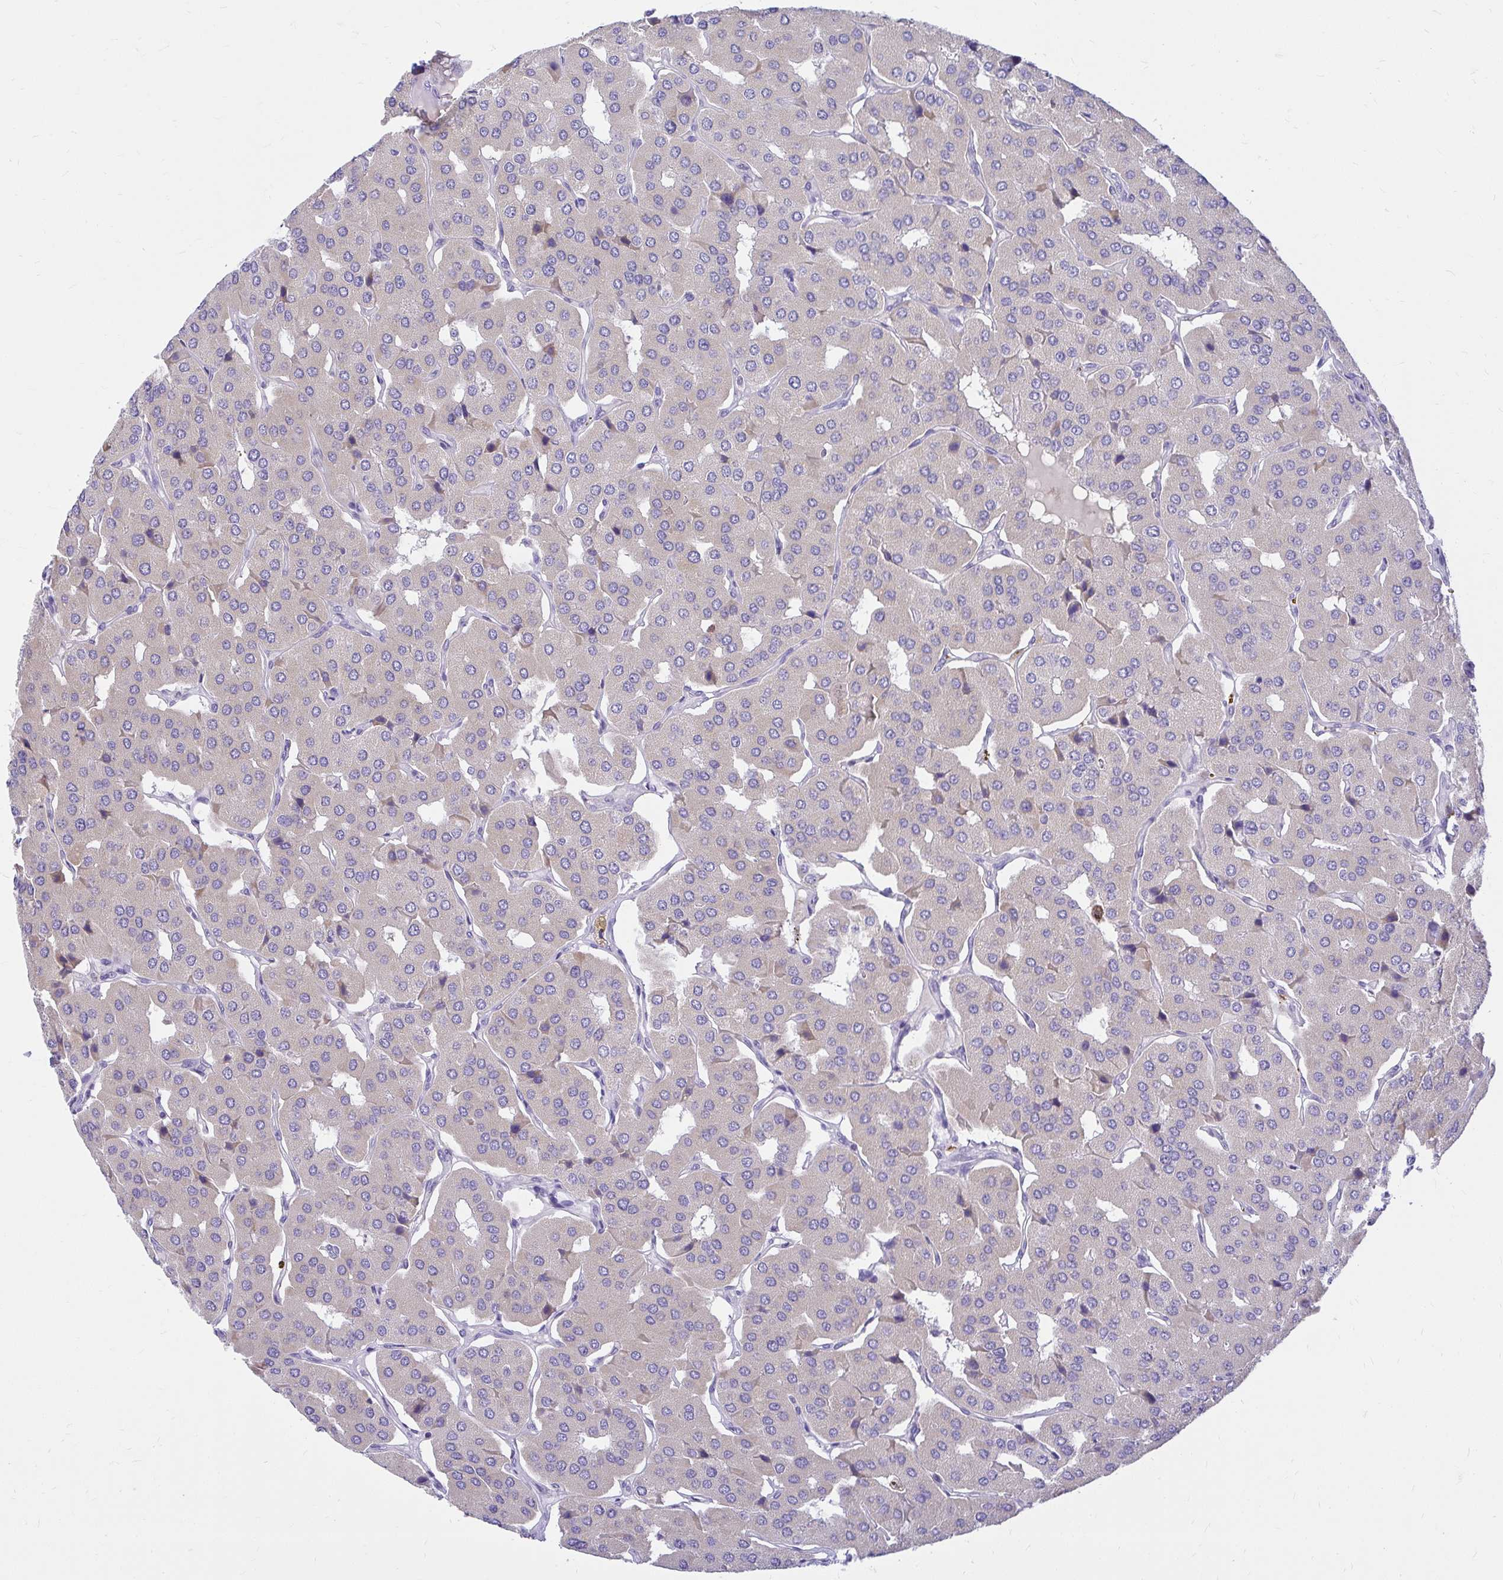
{"staining": {"intensity": "negative", "quantity": "none", "location": "none"}, "tissue": "parathyroid gland", "cell_type": "Glandular cells", "image_type": "normal", "snomed": [{"axis": "morphology", "description": "Normal tissue, NOS"}, {"axis": "morphology", "description": "Adenoma, NOS"}, {"axis": "topography", "description": "Parathyroid gland"}], "caption": "Immunohistochemistry image of unremarkable parathyroid gland: parathyroid gland stained with DAB shows no significant protein expression in glandular cells.", "gene": "PKN3", "patient": {"sex": "female", "age": 86}}